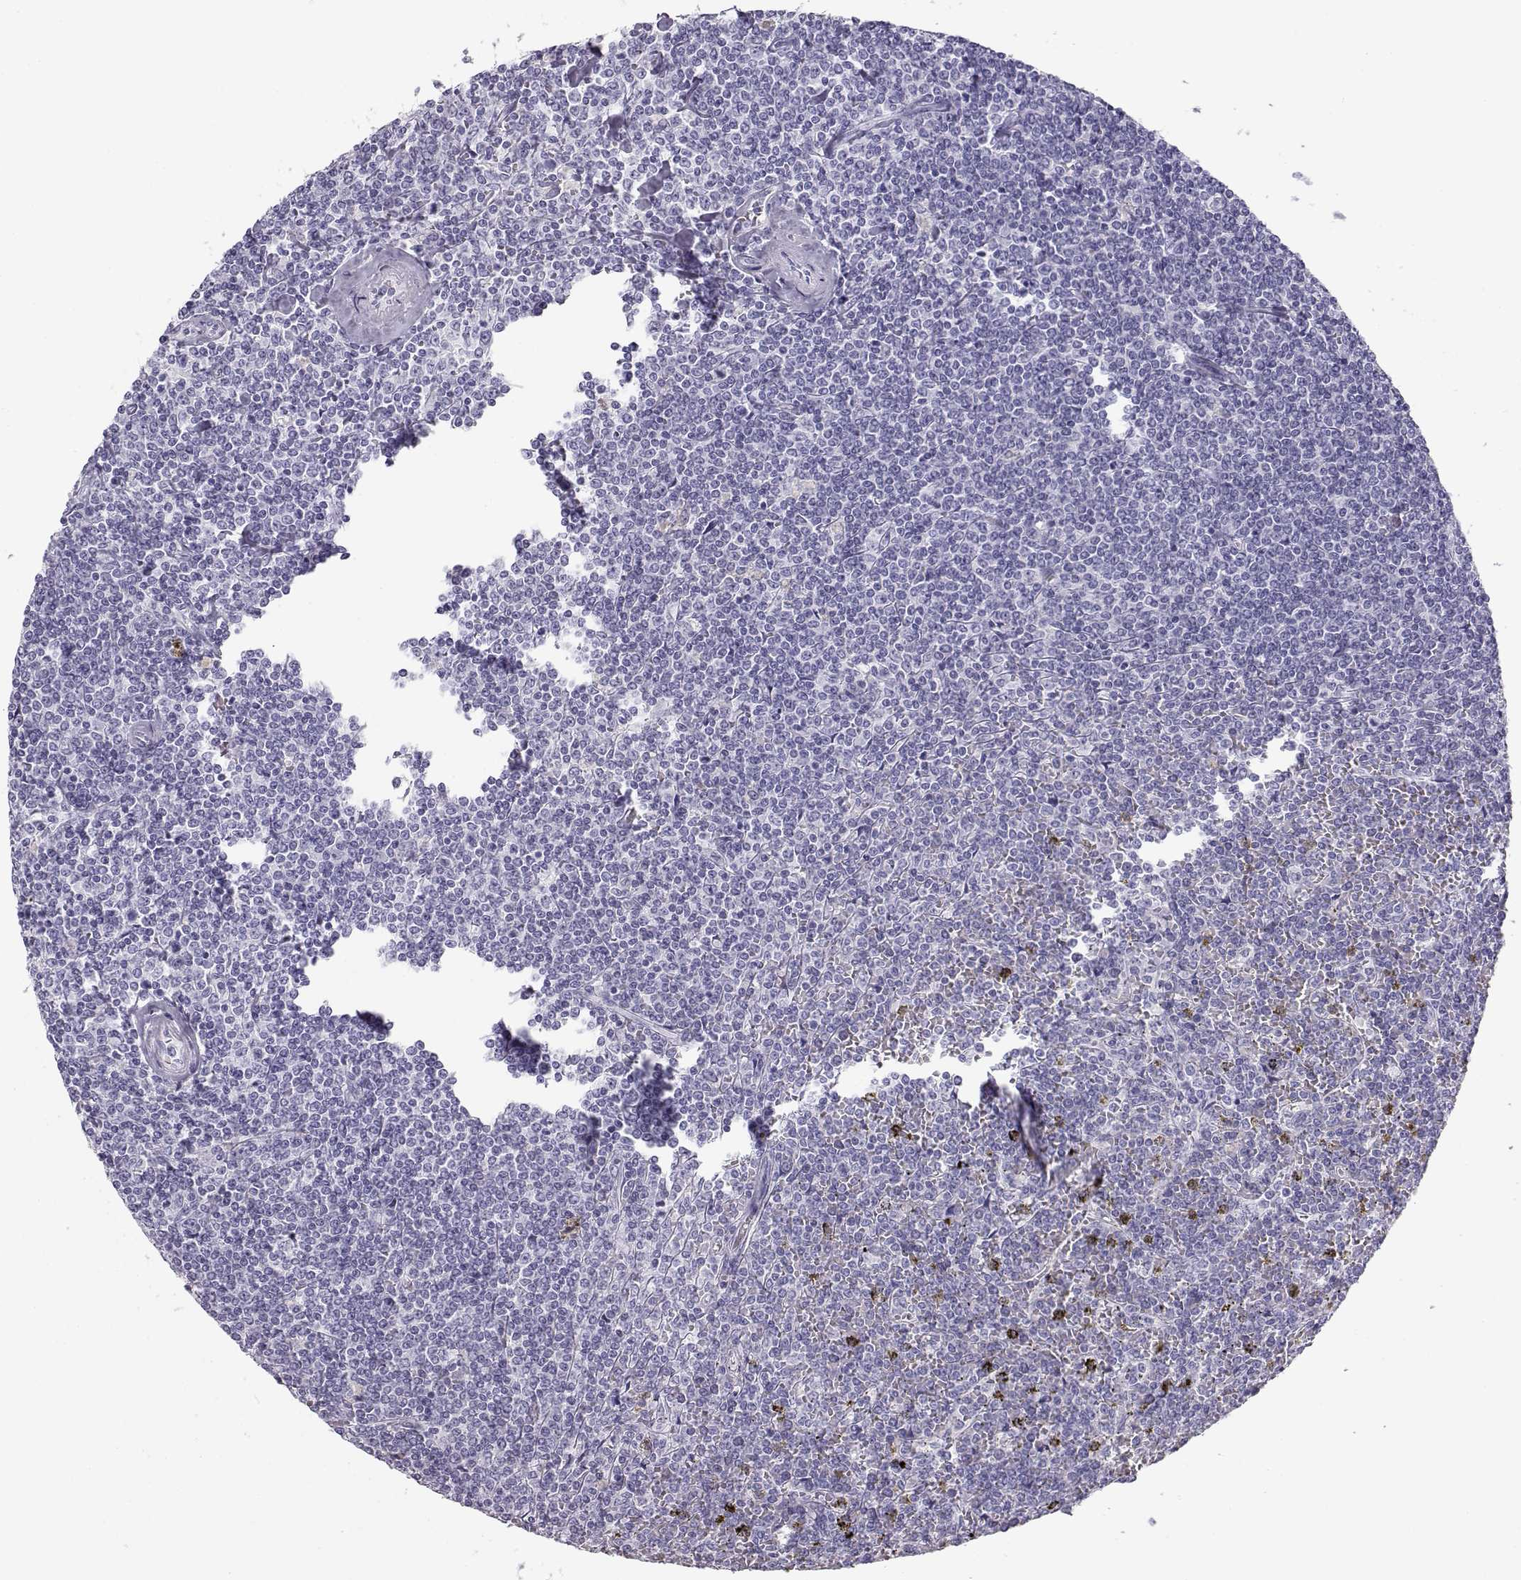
{"staining": {"intensity": "negative", "quantity": "none", "location": "none"}, "tissue": "lymphoma", "cell_type": "Tumor cells", "image_type": "cancer", "snomed": [{"axis": "morphology", "description": "Malignant lymphoma, non-Hodgkin's type, Low grade"}, {"axis": "topography", "description": "Spleen"}], "caption": "An immunohistochemistry (IHC) image of low-grade malignant lymphoma, non-Hodgkin's type is shown. There is no staining in tumor cells of low-grade malignant lymphoma, non-Hodgkin's type.", "gene": "TKTL1", "patient": {"sex": "female", "age": 19}}